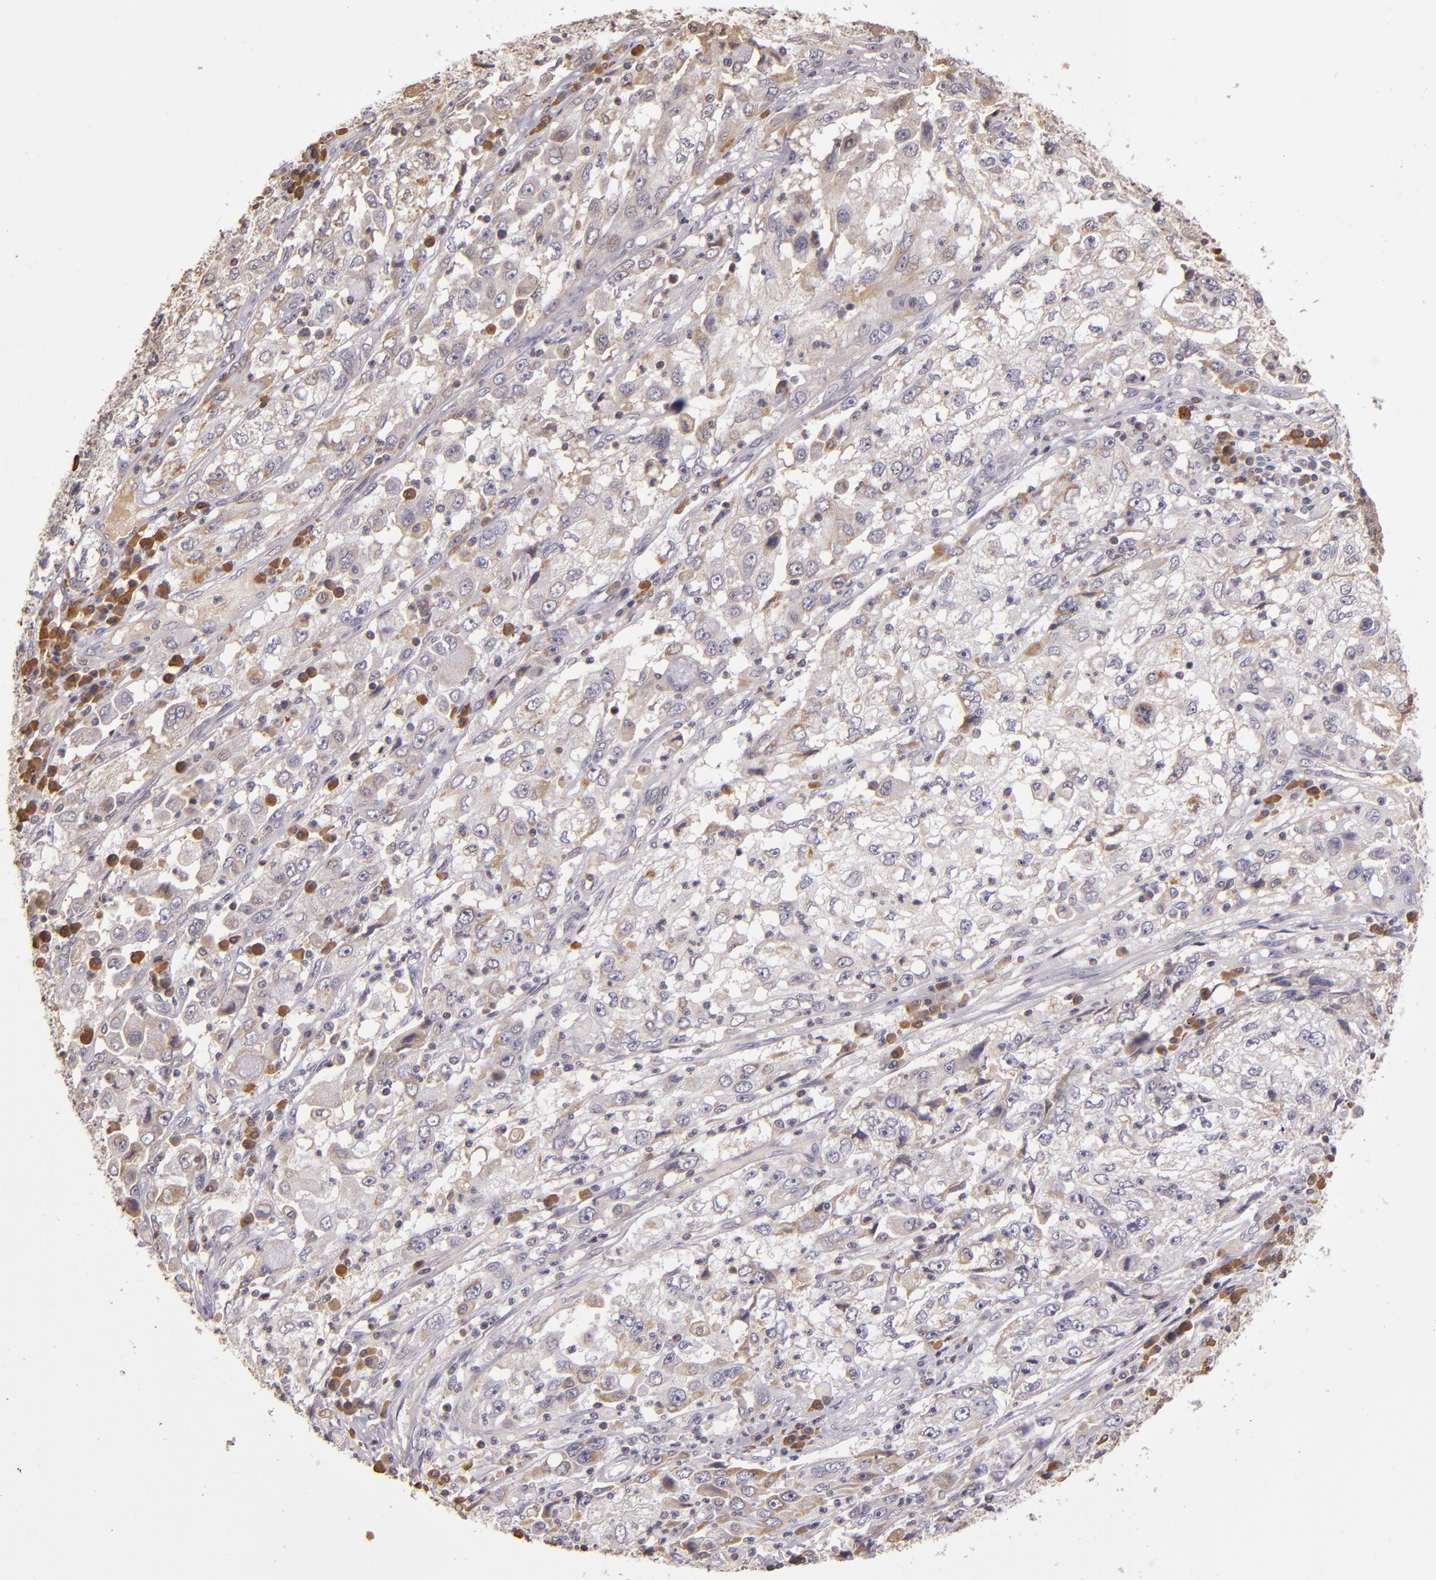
{"staining": {"intensity": "weak", "quantity": "25%-75%", "location": "cytoplasmic/membranous"}, "tissue": "cervical cancer", "cell_type": "Tumor cells", "image_type": "cancer", "snomed": [{"axis": "morphology", "description": "Squamous cell carcinoma, NOS"}, {"axis": "topography", "description": "Cervix"}], "caption": "High-magnification brightfield microscopy of cervical cancer stained with DAB (brown) and counterstained with hematoxylin (blue). tumor cells exhibit weak cytoplasmic/membranous positivity is seen in about25%-75% of cells.", "gene": "ABL1", "patient": {"sex": "female", "age": 36}}